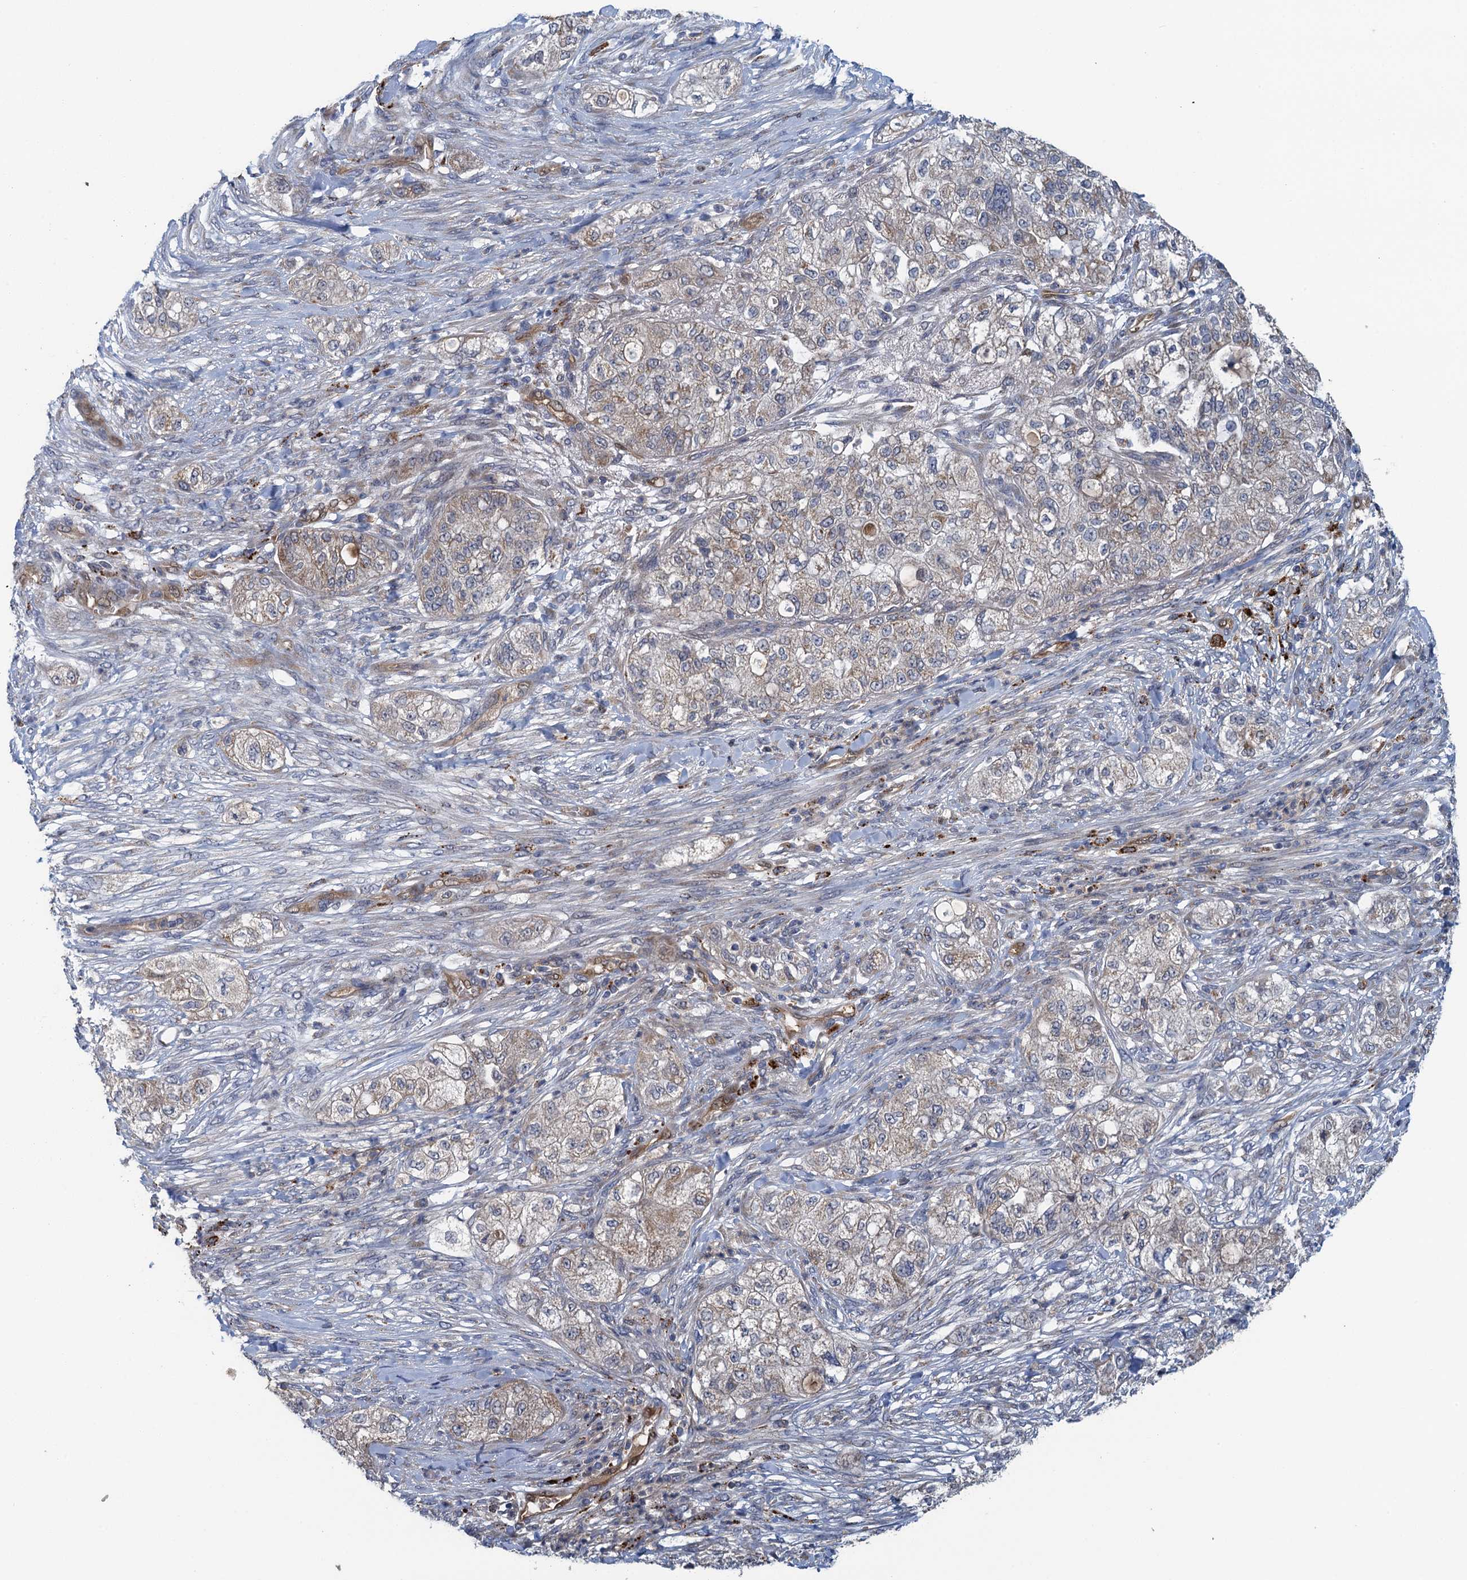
{"staining": {"intensity": "moderate", "quantity": "25%-75%", "location": "cytoplasmic/membranous"}, "tissue": "pancreatic cancer", "cell_type": "Tumor cells", "image_type": "cancer", "snomed": [{"axis": "morphology", "description": "Adenocarcinoma, NOS"}, {"axis": "topography", "description": "Pancreas"}], "caption": "A high-resolution image shows IHC staining of pancreatic cancer (adenocarcinoma), which demonstrates moderate cytoplasmic/membranous positivity in about 25%-75% of tumor cells. (brown staining indicates protein expression, while blue staining denotes nuclei).", "gene": "KBTBD8", "patient": {"sex": "female", "age": 78}}